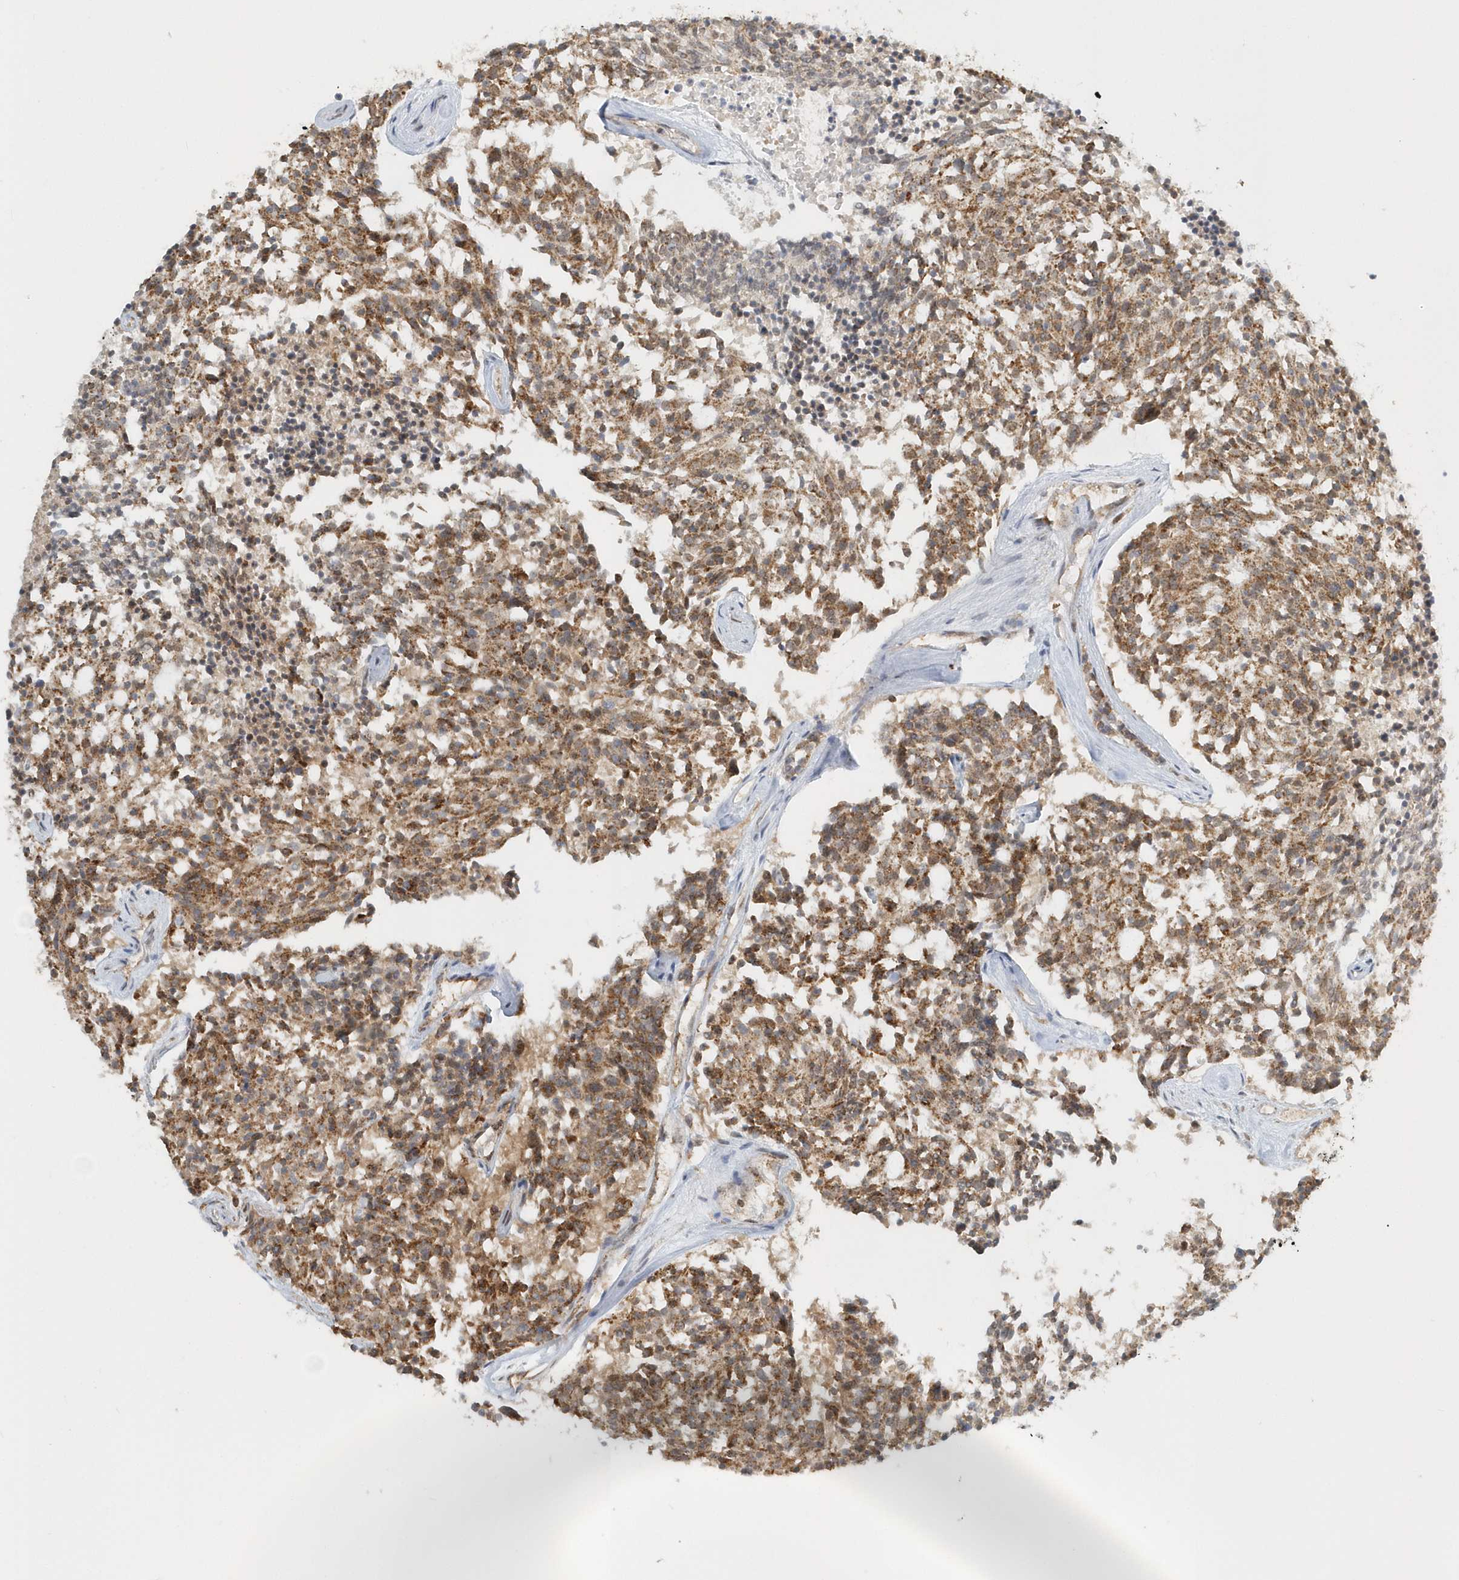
{"staining": {"intensity": "moderate", "quantity": ">75%", "location": "cytoplasmic/membranous"}, "tissue": "carcinoid", "cell_type": "Tumor cells", "image_type": "cancer", "snomed": [{"axis": "morphology", "description": "Carcinoid, malignant, NOS"}, {"axis": "topography", "description": "Pancreas"}], "caption": "An immunohistochemistry photomicrograph of tumor tissue is shown. Protein staining in brown highlights moderate cytoplasmic/membranous positivity in carcinoid within tumor cells.", "gene": "PSMD6", "patient": {"sex": "female", "age": 54}}